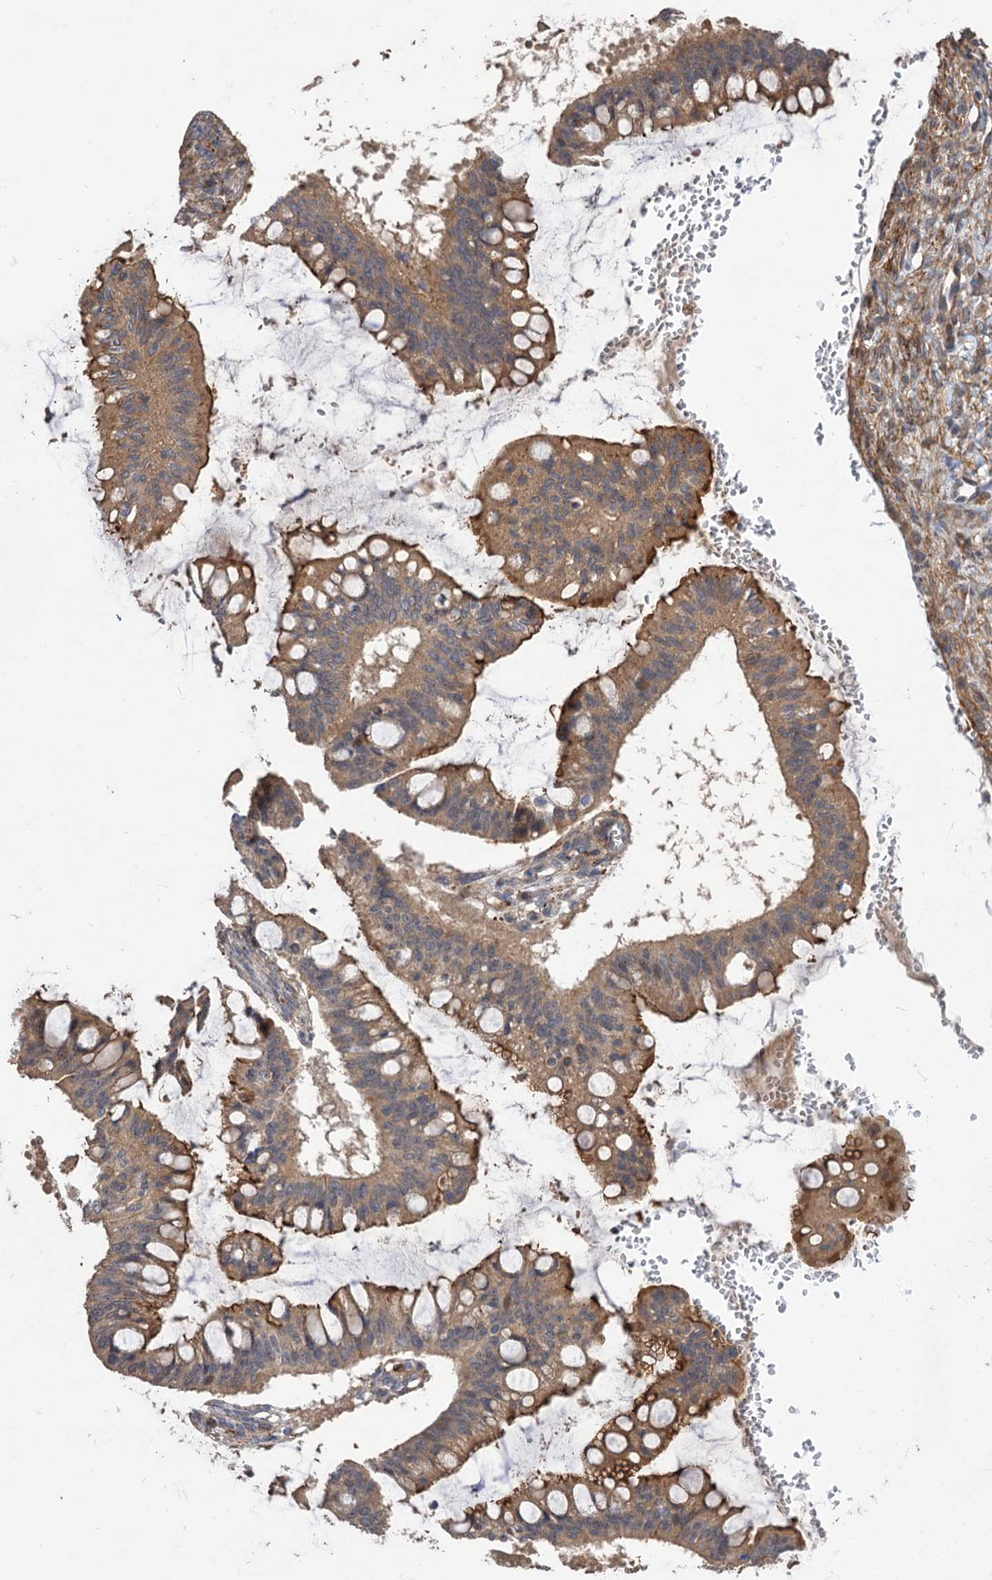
{"staining": {"intensity": "strong", "quantity": "25%-75%", "location": "cytoplasmic/membranous"}, "tissue": "ovarian cancer", "cell_type": "Tumor cells", "image_type": "cancer", "snomed": [{"axis": "morphology", "description": "Cystadenocarcinoma, mucinous, NOS"}, {"axis": "topography", "description": "Ovary"}], "caption": "Immunohistochemical staining of human mucinous cystadenocarcinoma (ovarian) shows high levels of strong cytoplasmic/membranous expression in about 25%-75% of tumor cells. The staining is performed using DAB (3,3'-diaminobenzidine) brown chromogen to label protein expression. The nuclei are counter-stained blue using hematoxylin.", "gene": "FBXW8", "patient": {"sex": "female", "age": 73}}